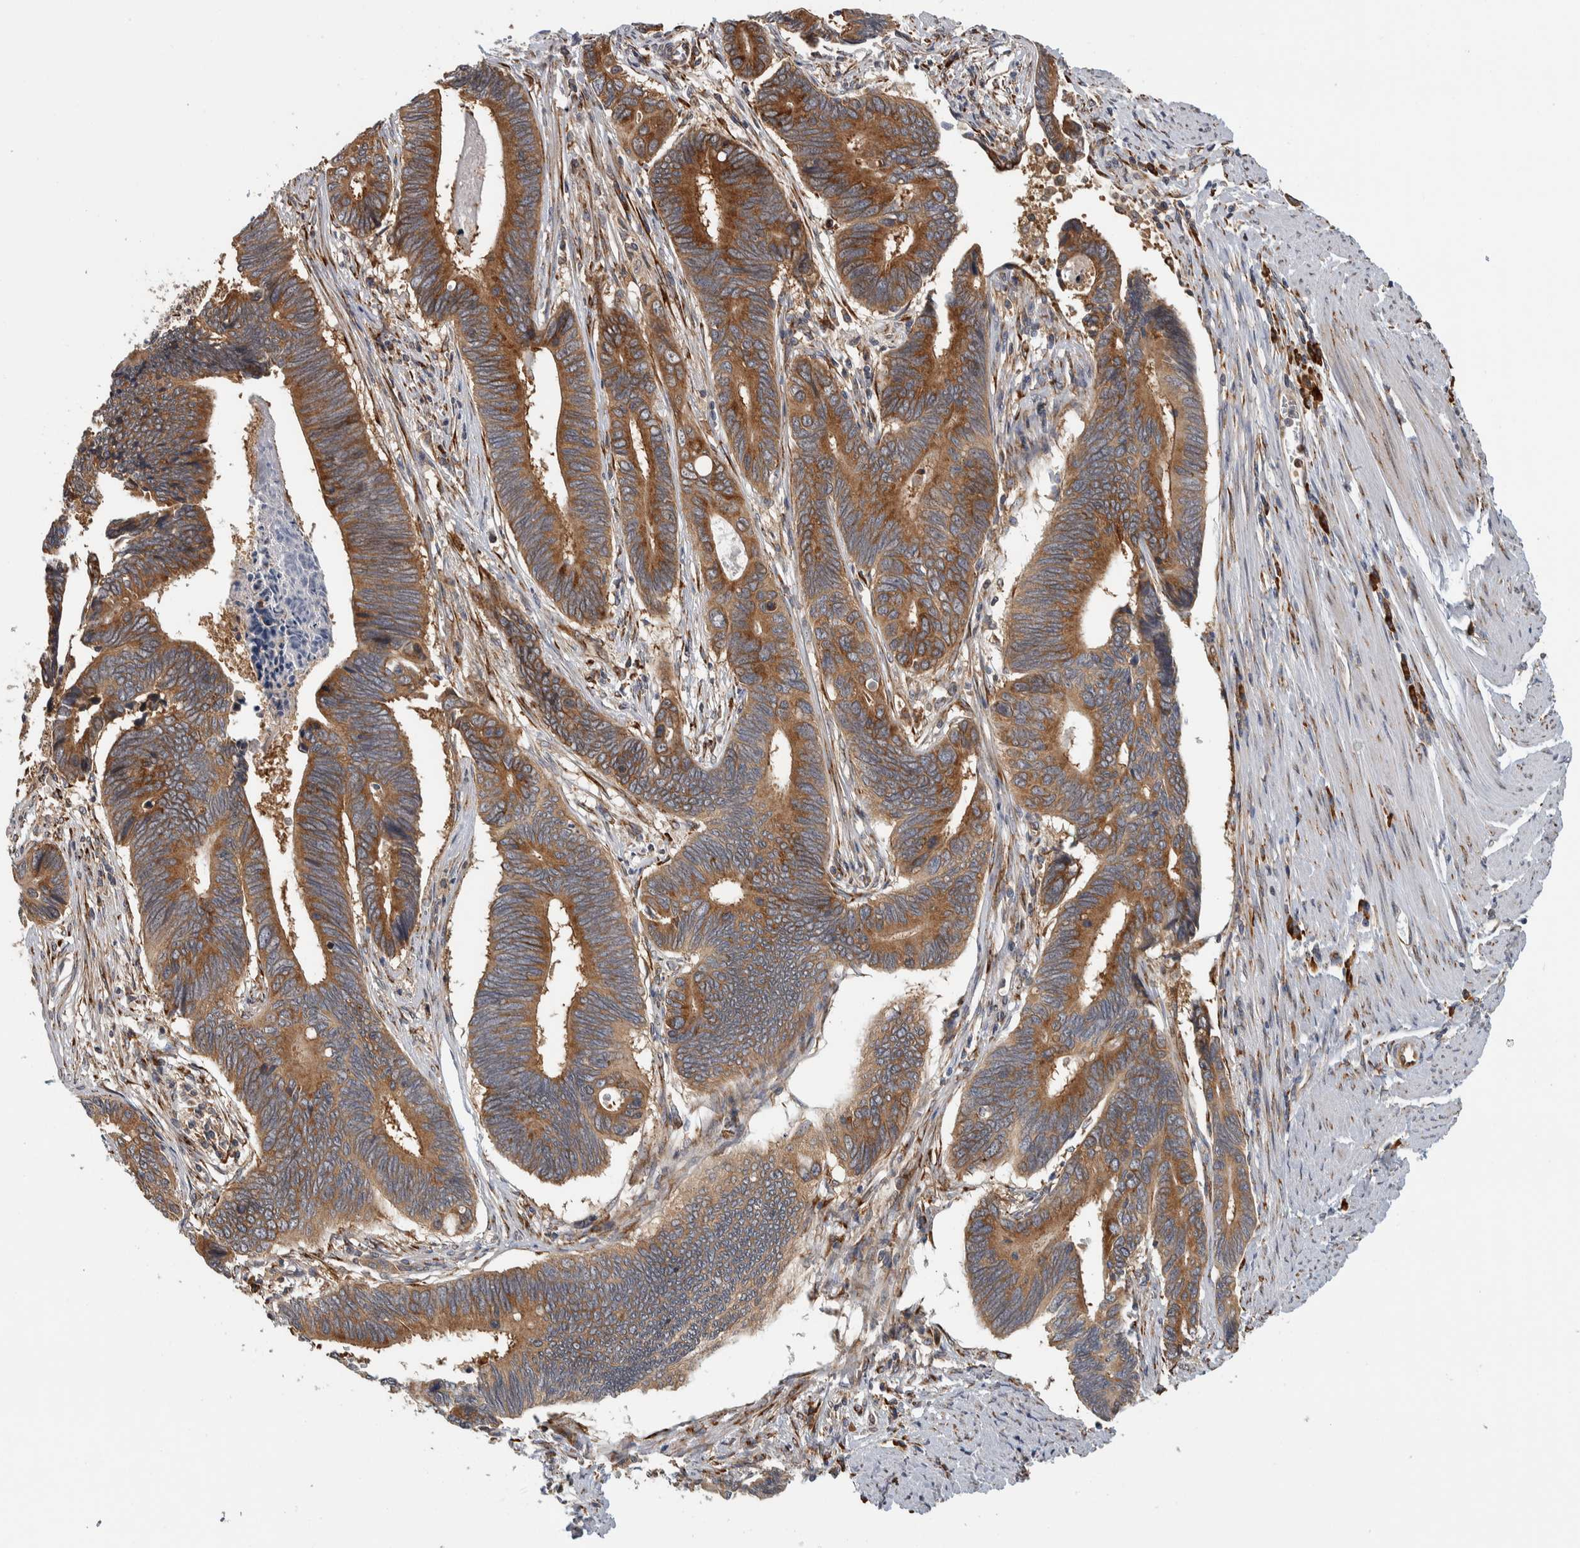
{"staining": {"intensity": "strong", "quantity": ">75%", "location": "cytoplasmic/membranous"}, "tissue": "pancreatic cancer", "cell_type": "Tumor cells", "image_type": "cancer", "snomed": [{"axis": "morphology", "description": "Adenocarcinoma, NOS"}, {"axis": "topography", "description": "Pancreas"}], "caption": "Tumor cells demonstrate high levels of strong cytoplasmic/membranous positivity in about >75% of cells in pancreatic cancer.", "gene": "EIF3H", "patient": {"sex": "female", "age": 70}}